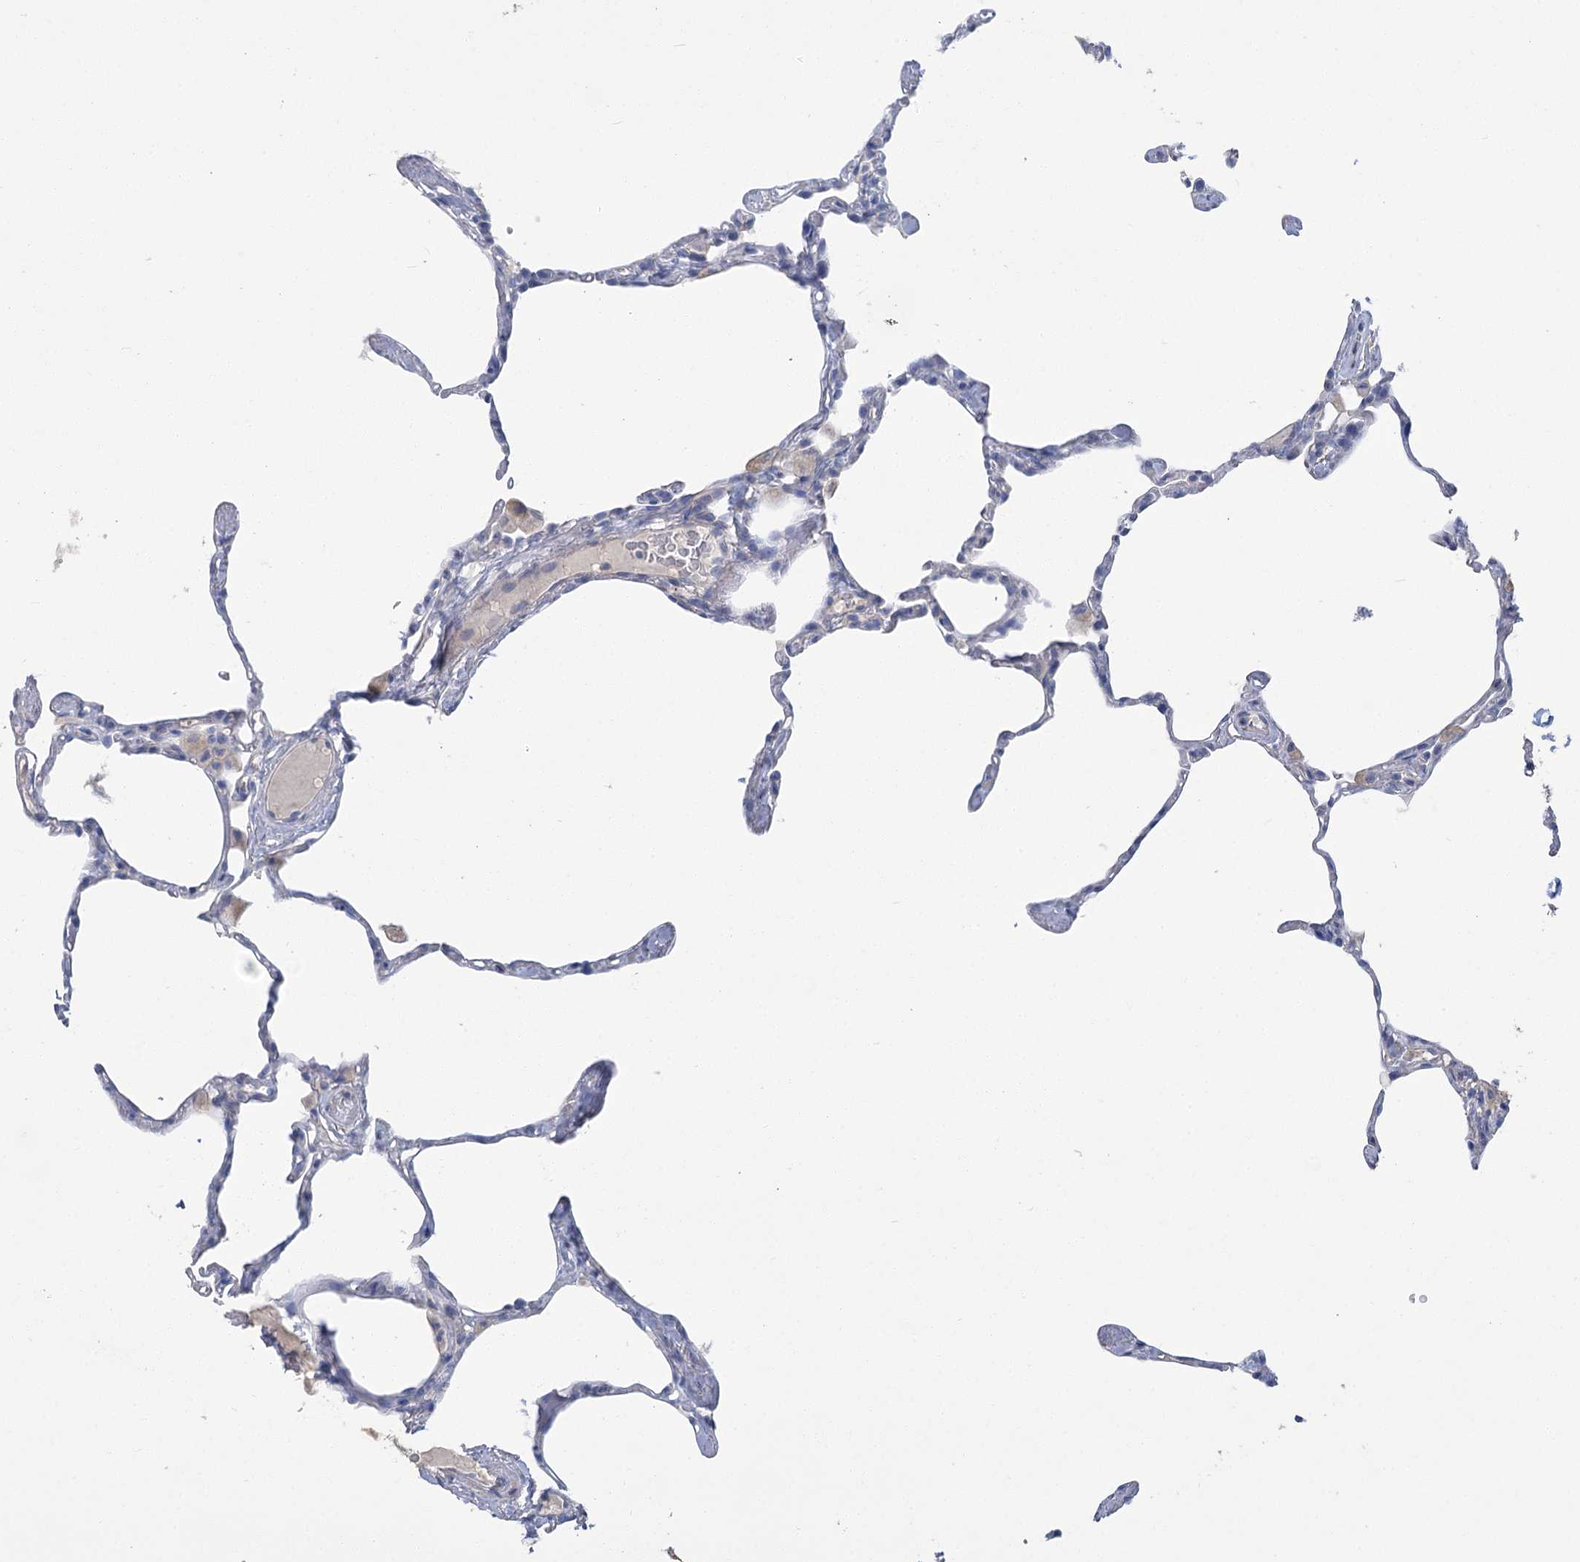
{"staining": {"intensity": "negative", "quantity": "none", "location": "none"}, "tissue": "lung", "cell_type": "Alveolar cells", "image_type": "normal", "snomed": [{"axis": "morphology", "description": "Normal tissue, NOS"}, {"axis": "topography", "description": "Lung"}], "caption": "IHC photomicrograph of unremarkable lung stained for a protein (brown), which displays no positivity in alveolar cells.", "gene": "SLC9A3", "patient": {"sex": "male", "age": 65}}